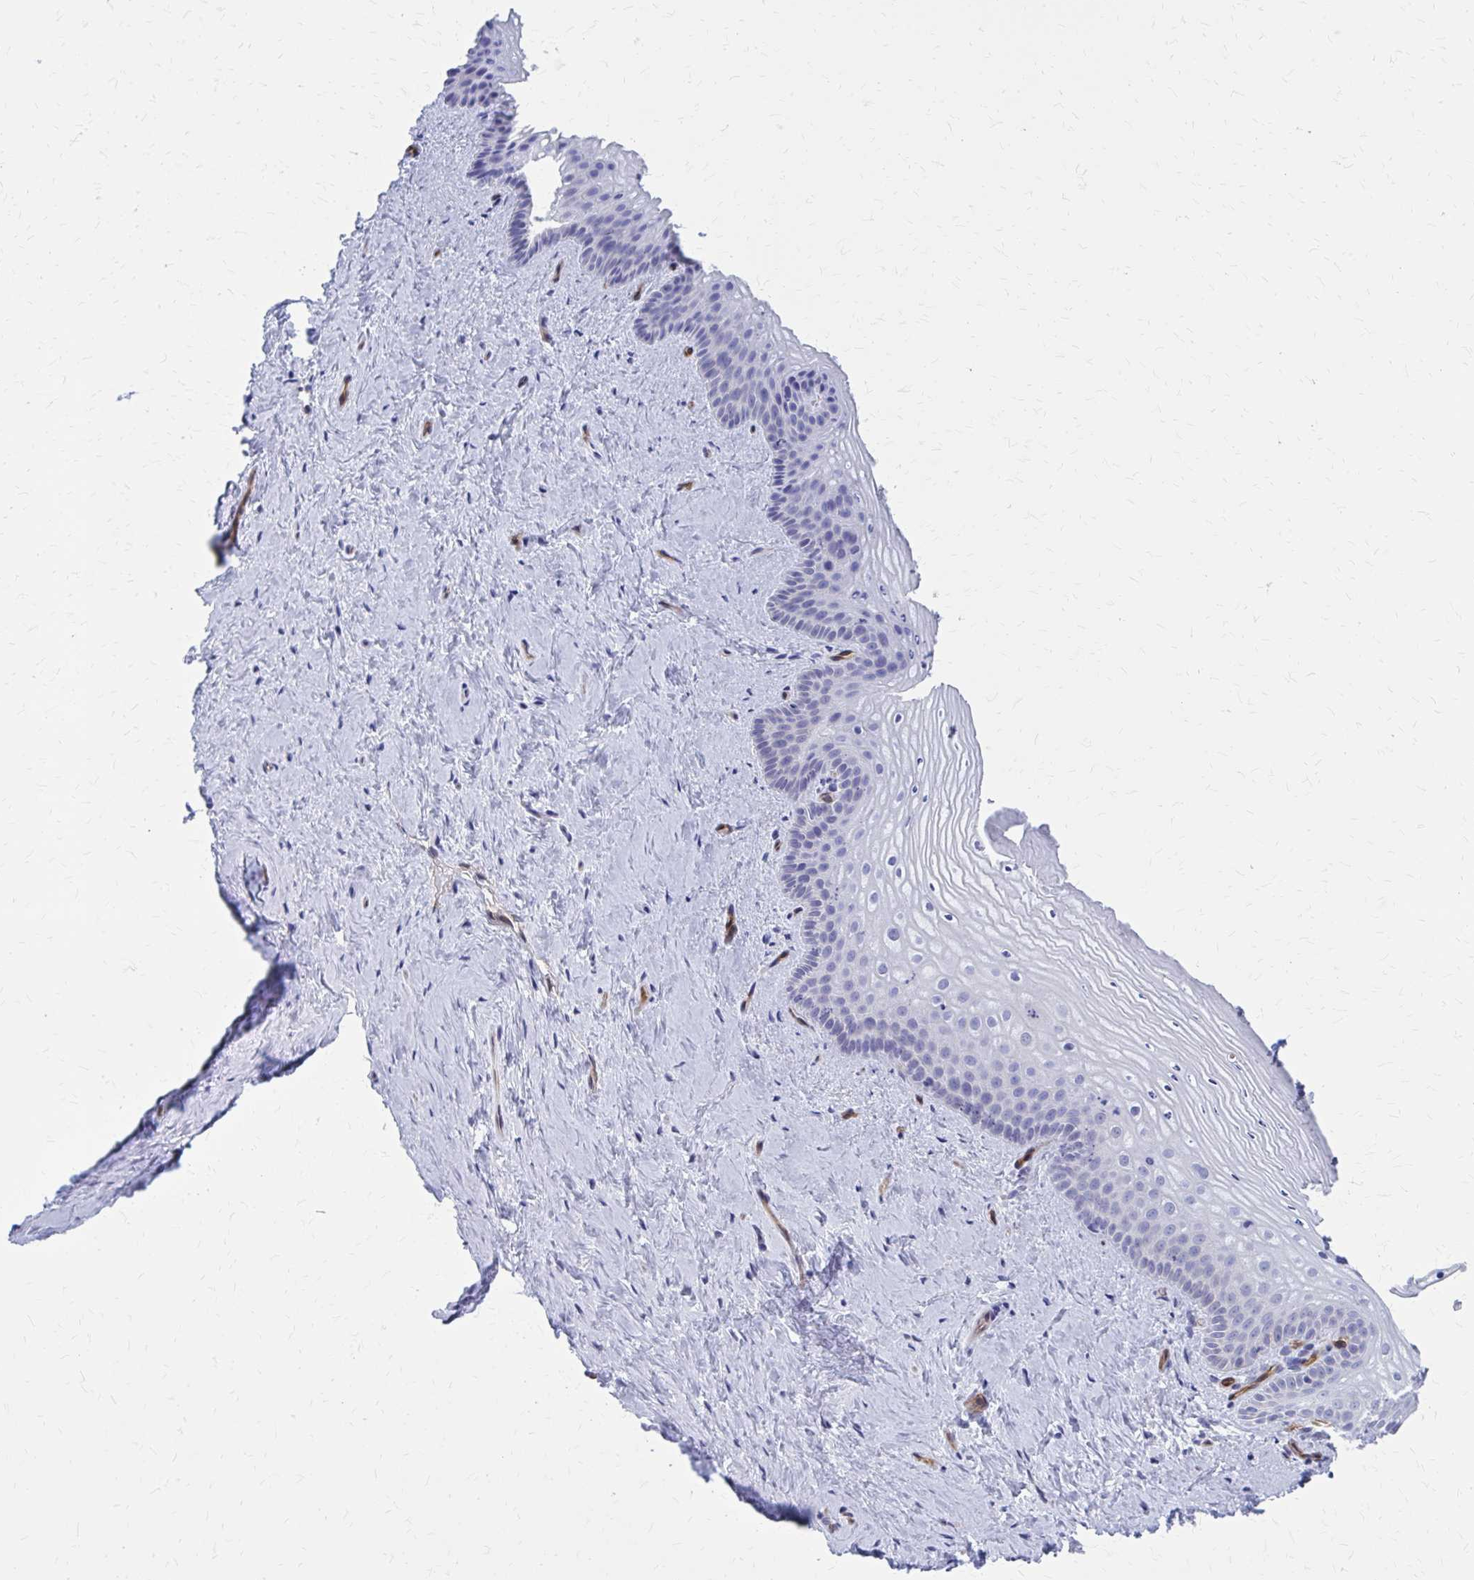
{"staining": {"intensity": "negative", "quantity": "none", "location": "none"}, "tissue": "vagina", "cell_type": "Squamous epithelial cells", "image_type": "normal", "snomed": [{"axis": "morphology", "description": "Normal tissue, NOS"}, {"axis": "topography", "description": "Vagina"}], "caption": "Immunohistochemistry micrograph of unremarkable vagina stained for a protein (brown), which shows no staining in squamous epithelial cells.", "gene": "CLIC2", "patient": {"sex": "female", "age": 45}}